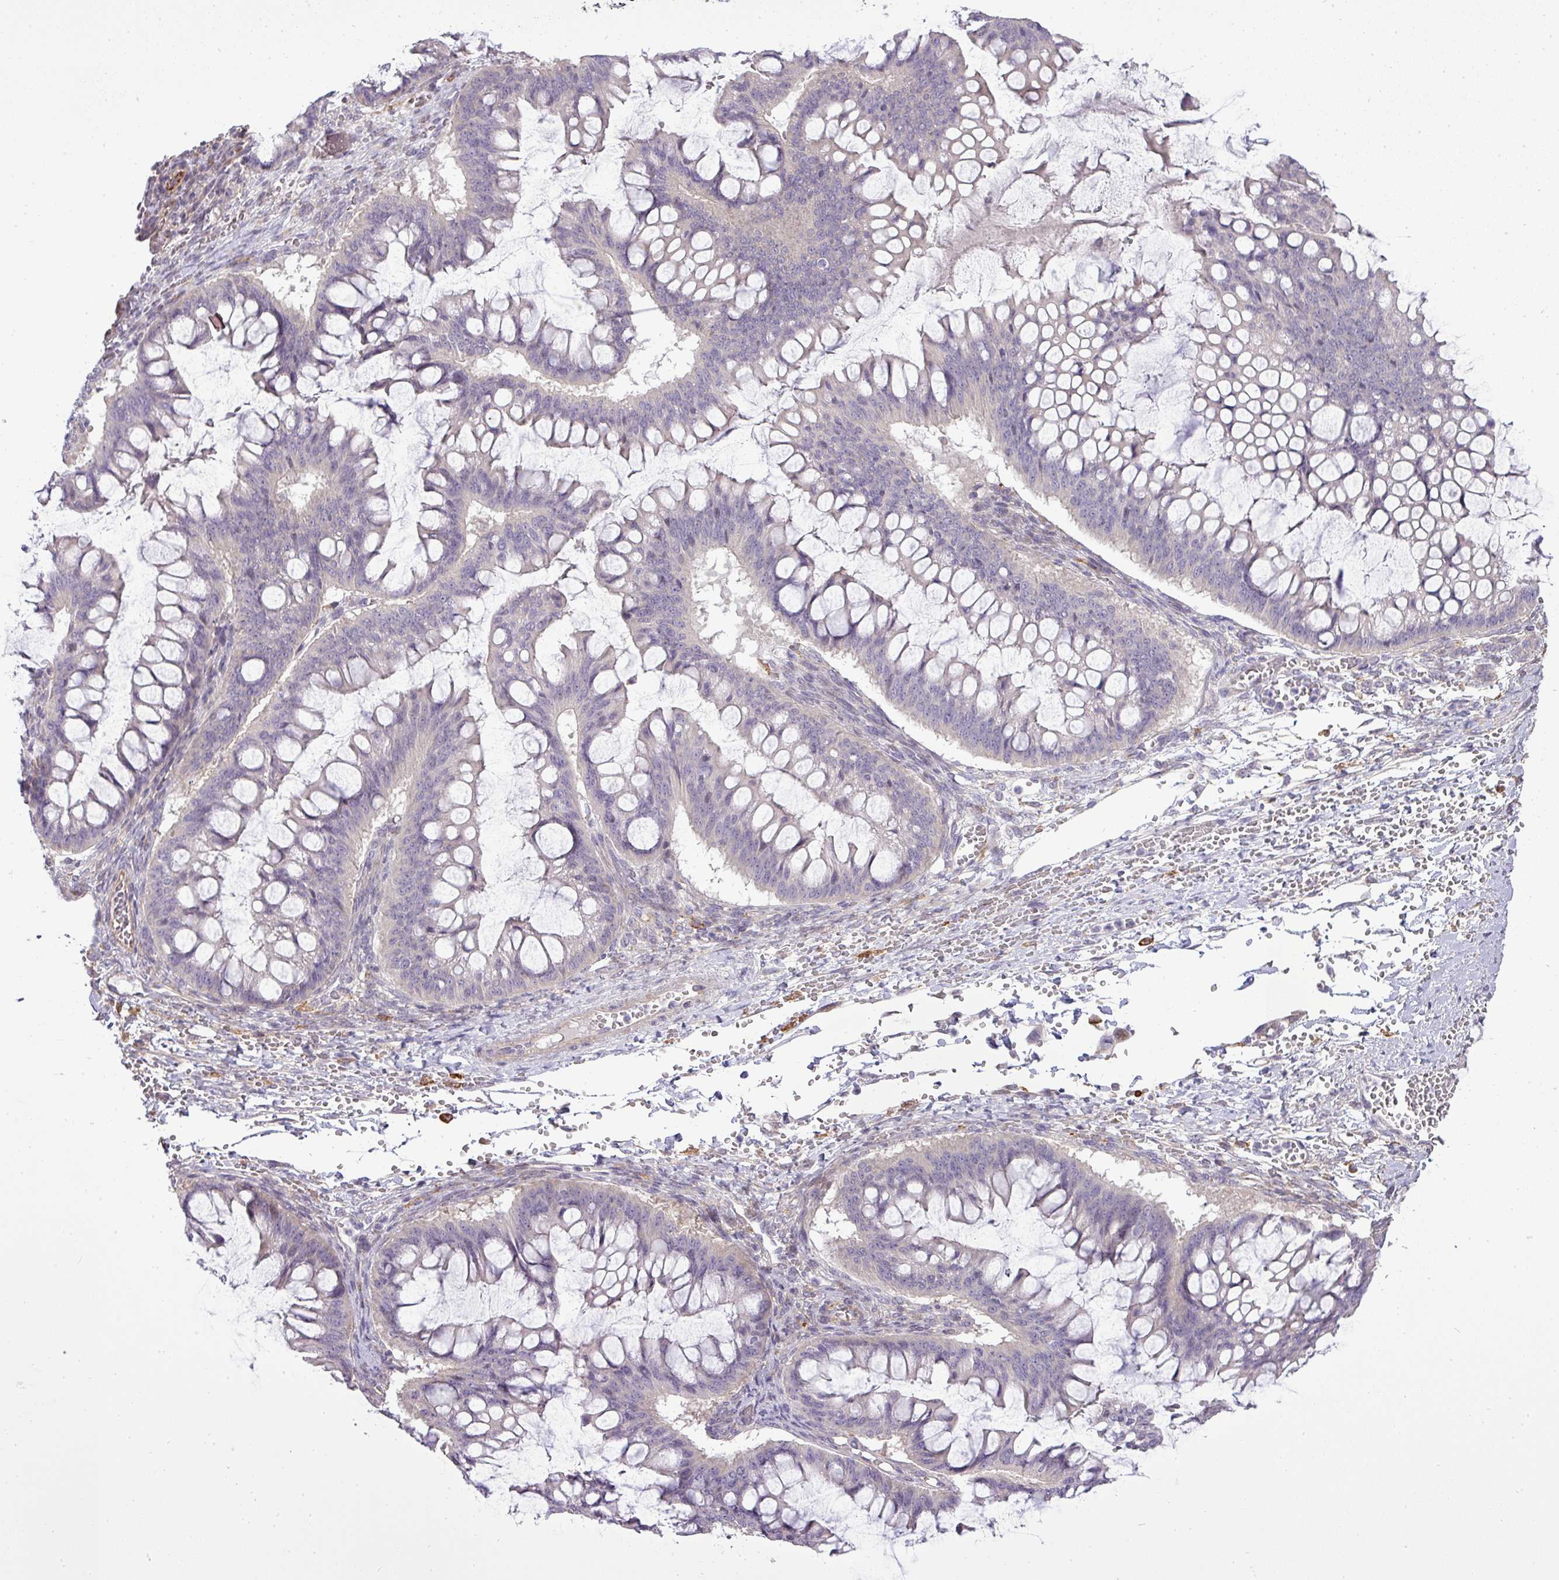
{"staining": {"intensity": "negative", "quantity": "none", "location": "none"}, "tissue": "ovarian cancer", "cell_type": "Tumor cells", "image_type": "cancer", "snomed": [{"axis": "morphology", "description": "Cystadenocarcinoma, mucinous, NOS"}, {"axis": "topography", "description": "Ovary"}], "caption": "DAB (3,3'-diaminobenzidine) immunohistochemical staining of mucinous cystadenocarcinoma (ovarian) displays no significant staining in tumor cells. (DAB (3,3'-diaminobenzidine) immunohistochemistry visualized using brightfield microscopy, high magnification).", "gene": "PDRG1", "patient": {"sex": "female", "age": 73}}